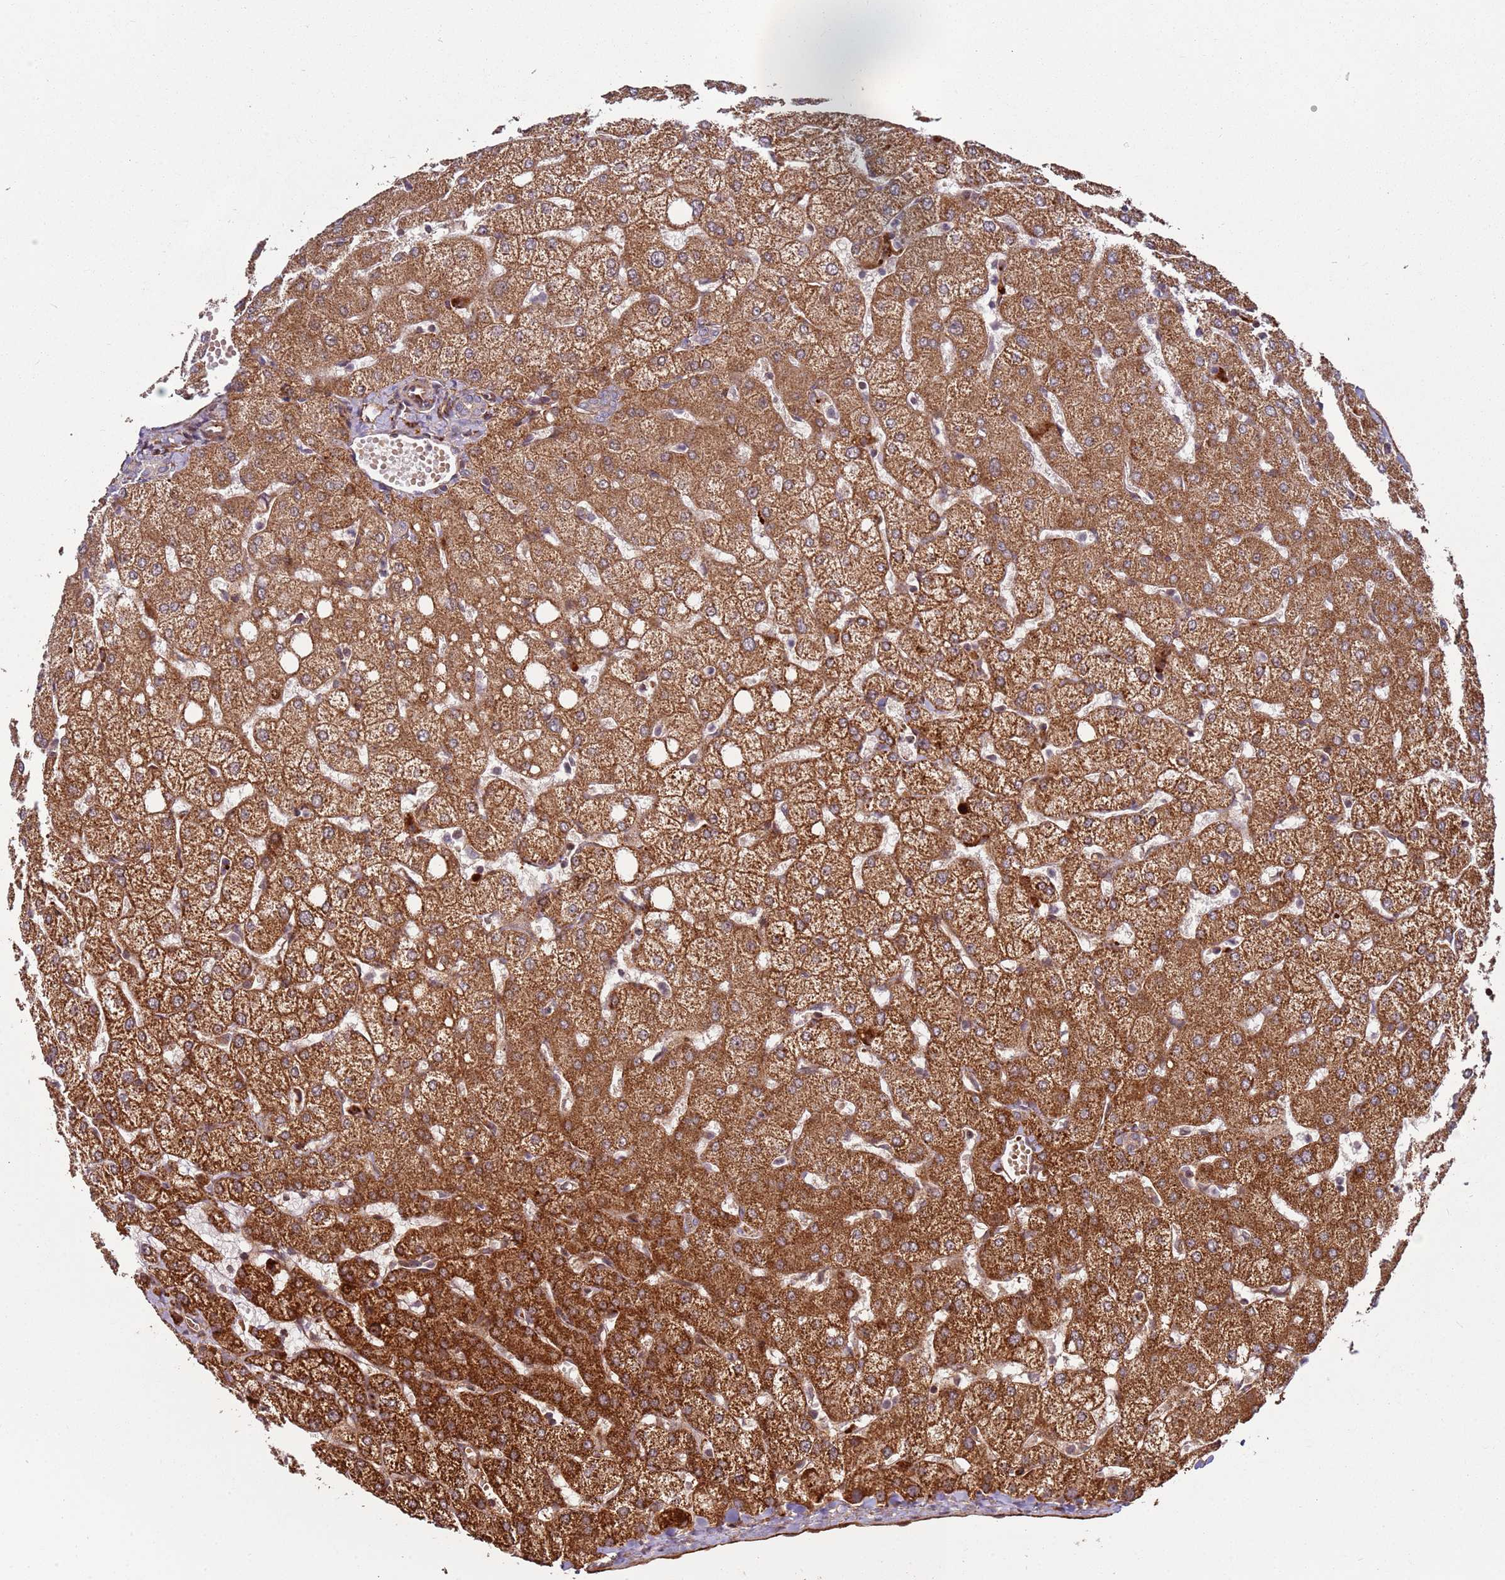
{"staining": {"intensity": "weak", "quantity": ">75%", "location": "cytoplasmic/membranous"}, "tissue": "liver", "cell_type": "Cholangiocytes", "image_type": "normal", "snomed": [{"axis": "morphology", "description": "Normal tissue, NOS"}, {"axis": "topography", "description": "Liver"}], "caption": "An immunohistochemistry histopathology image of normal tissue is shown. Protein staining in brown shows weak cytoplasmic/membranous positivity in liver within cholangiocytes.", "gene": "RHBDL1", "patient": {"sex": "female", "age": 54}}